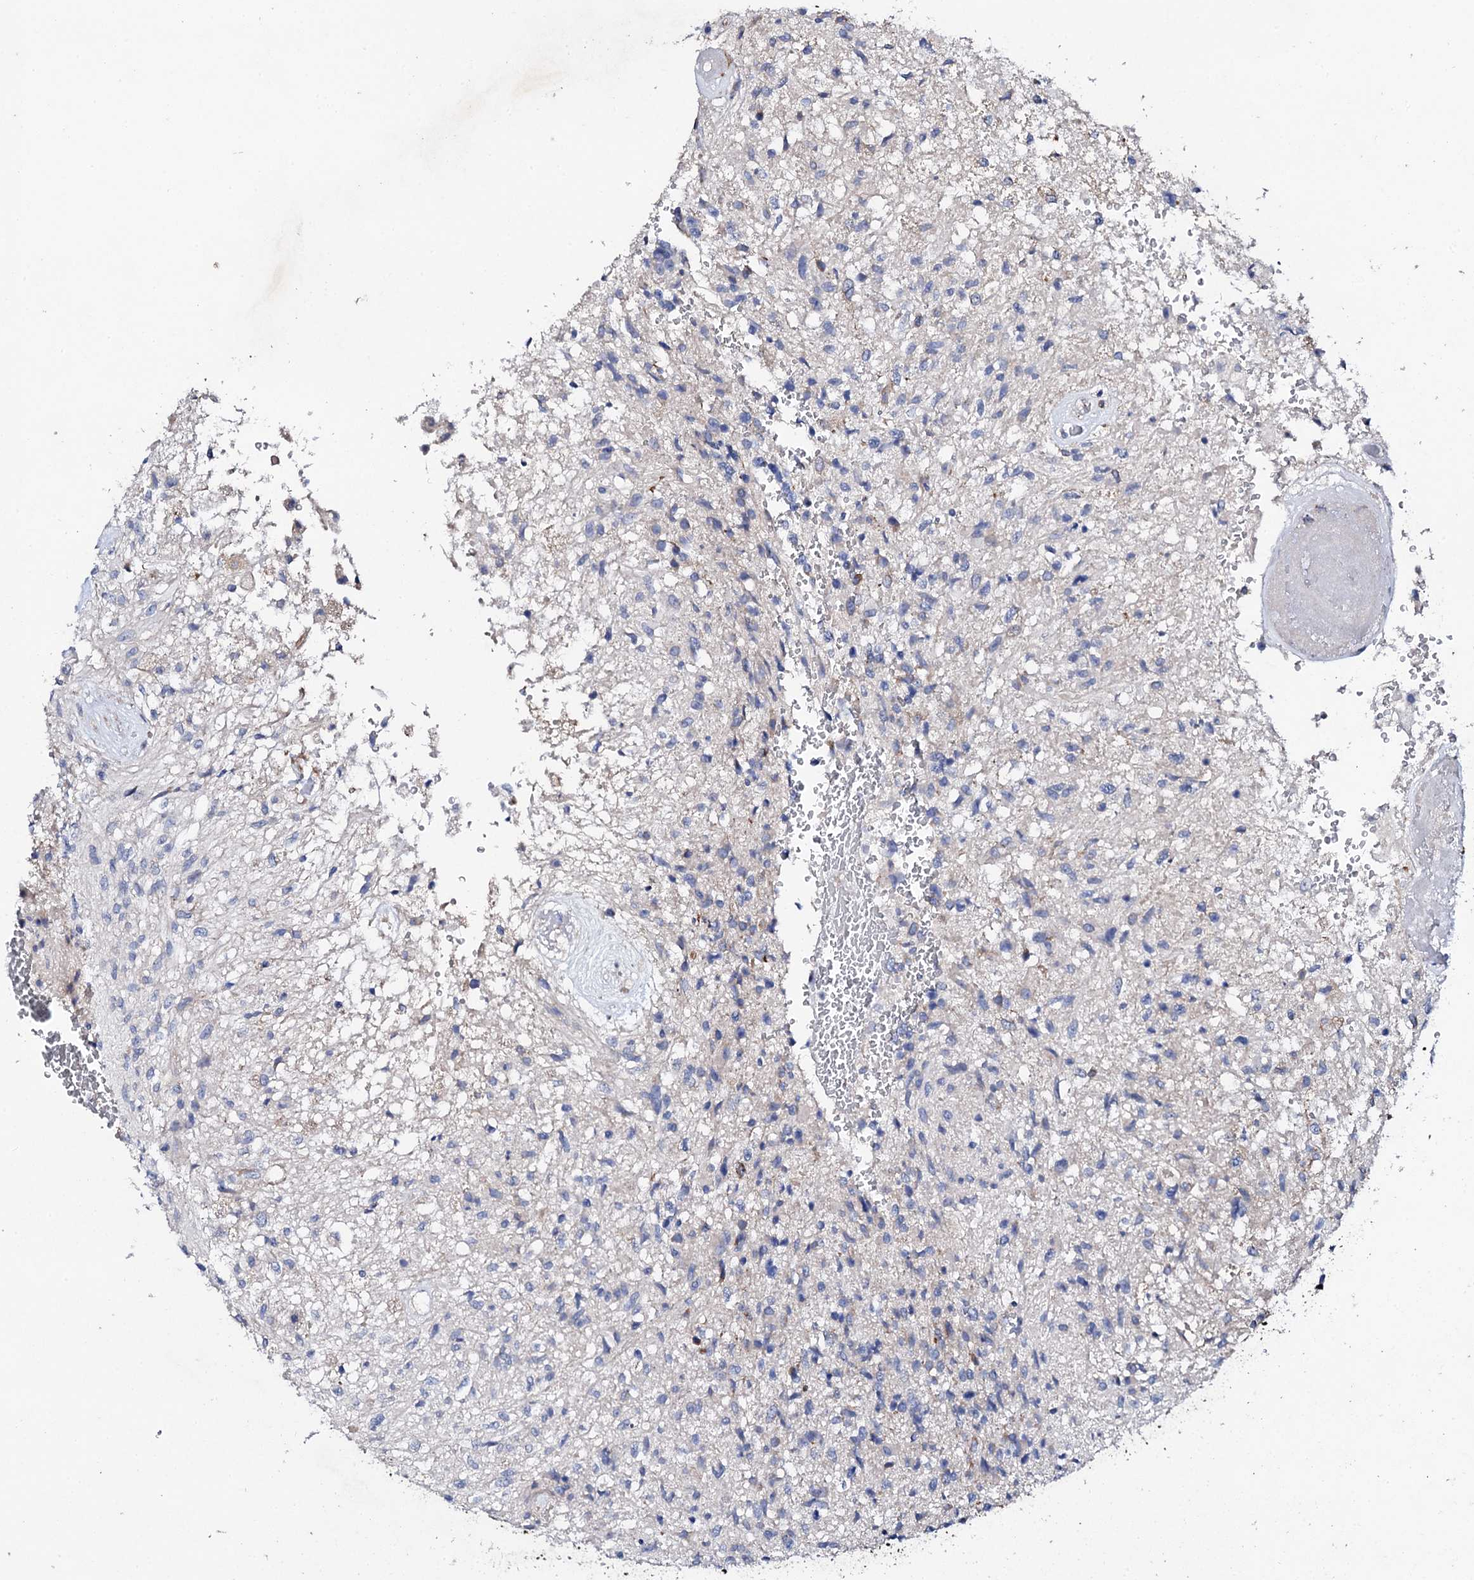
{"staining": {"intensity": "negative", "quantity": "none", "location": "none"}, "tissue": "glioma", "cell_type": "Tumor cells", "image_type": "cancer", "snomed": [{"axis": "morphology", "description": "Glioma, malignant, High grade"}, {"axis": "topography", "description": "Brain"}], "caption": "Immunohistochemistry (IHC) micrograph of glioma stained for a protein (brown), which displays no staining in tumor cells.", "gene": "DBX1", "patient": {"sex": "male", "age": 56}}